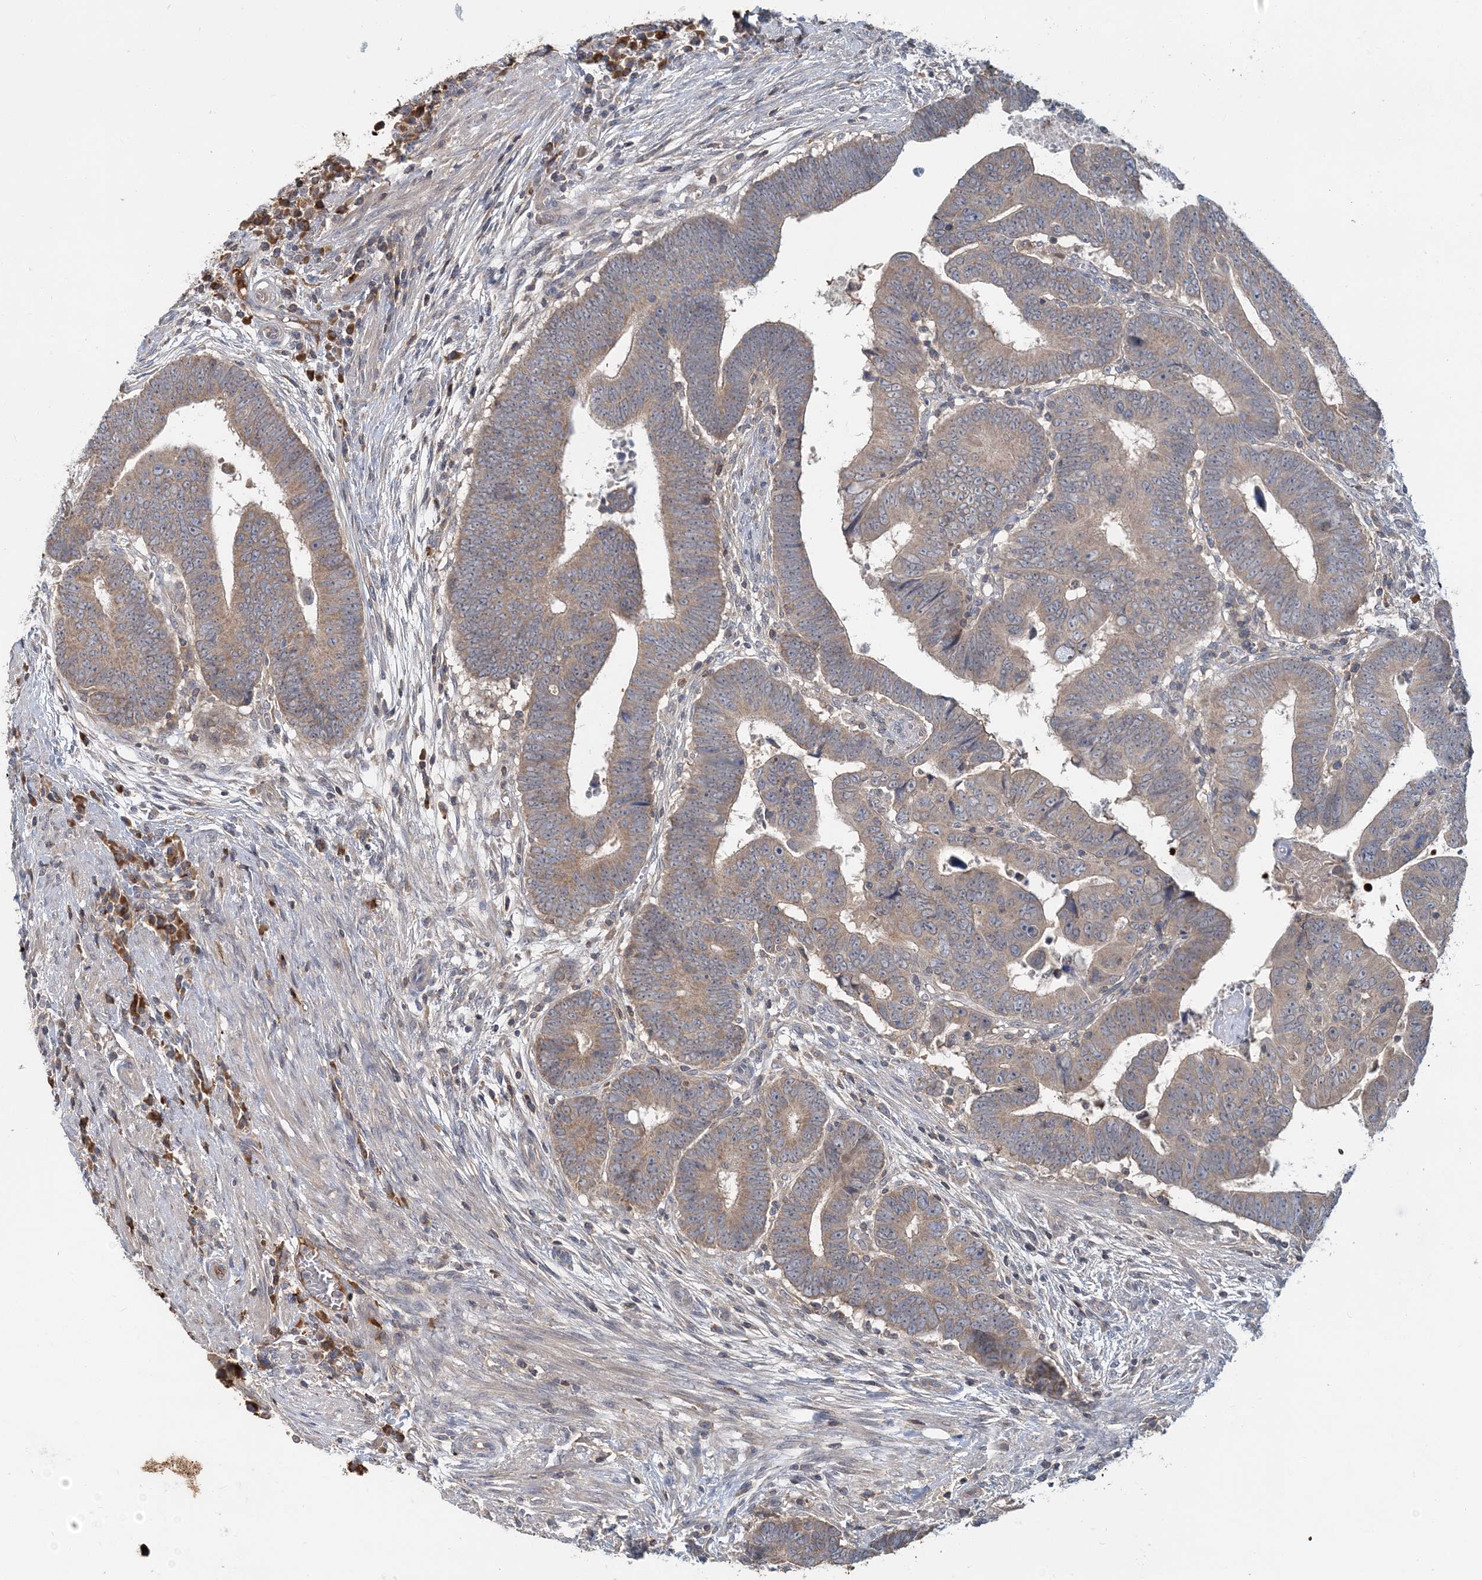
{"staining": {"intensity": "weak", "quantity": "25%-75%", "location": "cytoplasmic/membranous"}, "tissue": "colorectal cancer", "cell_type": "Tumor cells", "image_type": "cancer", "snomed": [{"axis": "morphology", "description": "Normal tissue, NOS"}, {"axis": "morphology", "description": "Adenocarcinoma, NOS"}, {"axis": "topography", "description": "Rectum"}], "caption": "Protein positivity by immunohistochemistry reveals weak cytoplasmic/membranous positivity in about 25%-75% of tumor cells in colorectal adenocarcinoma.", "gene": "RNF25", "patient": {"sex": "female", "age": 65}}